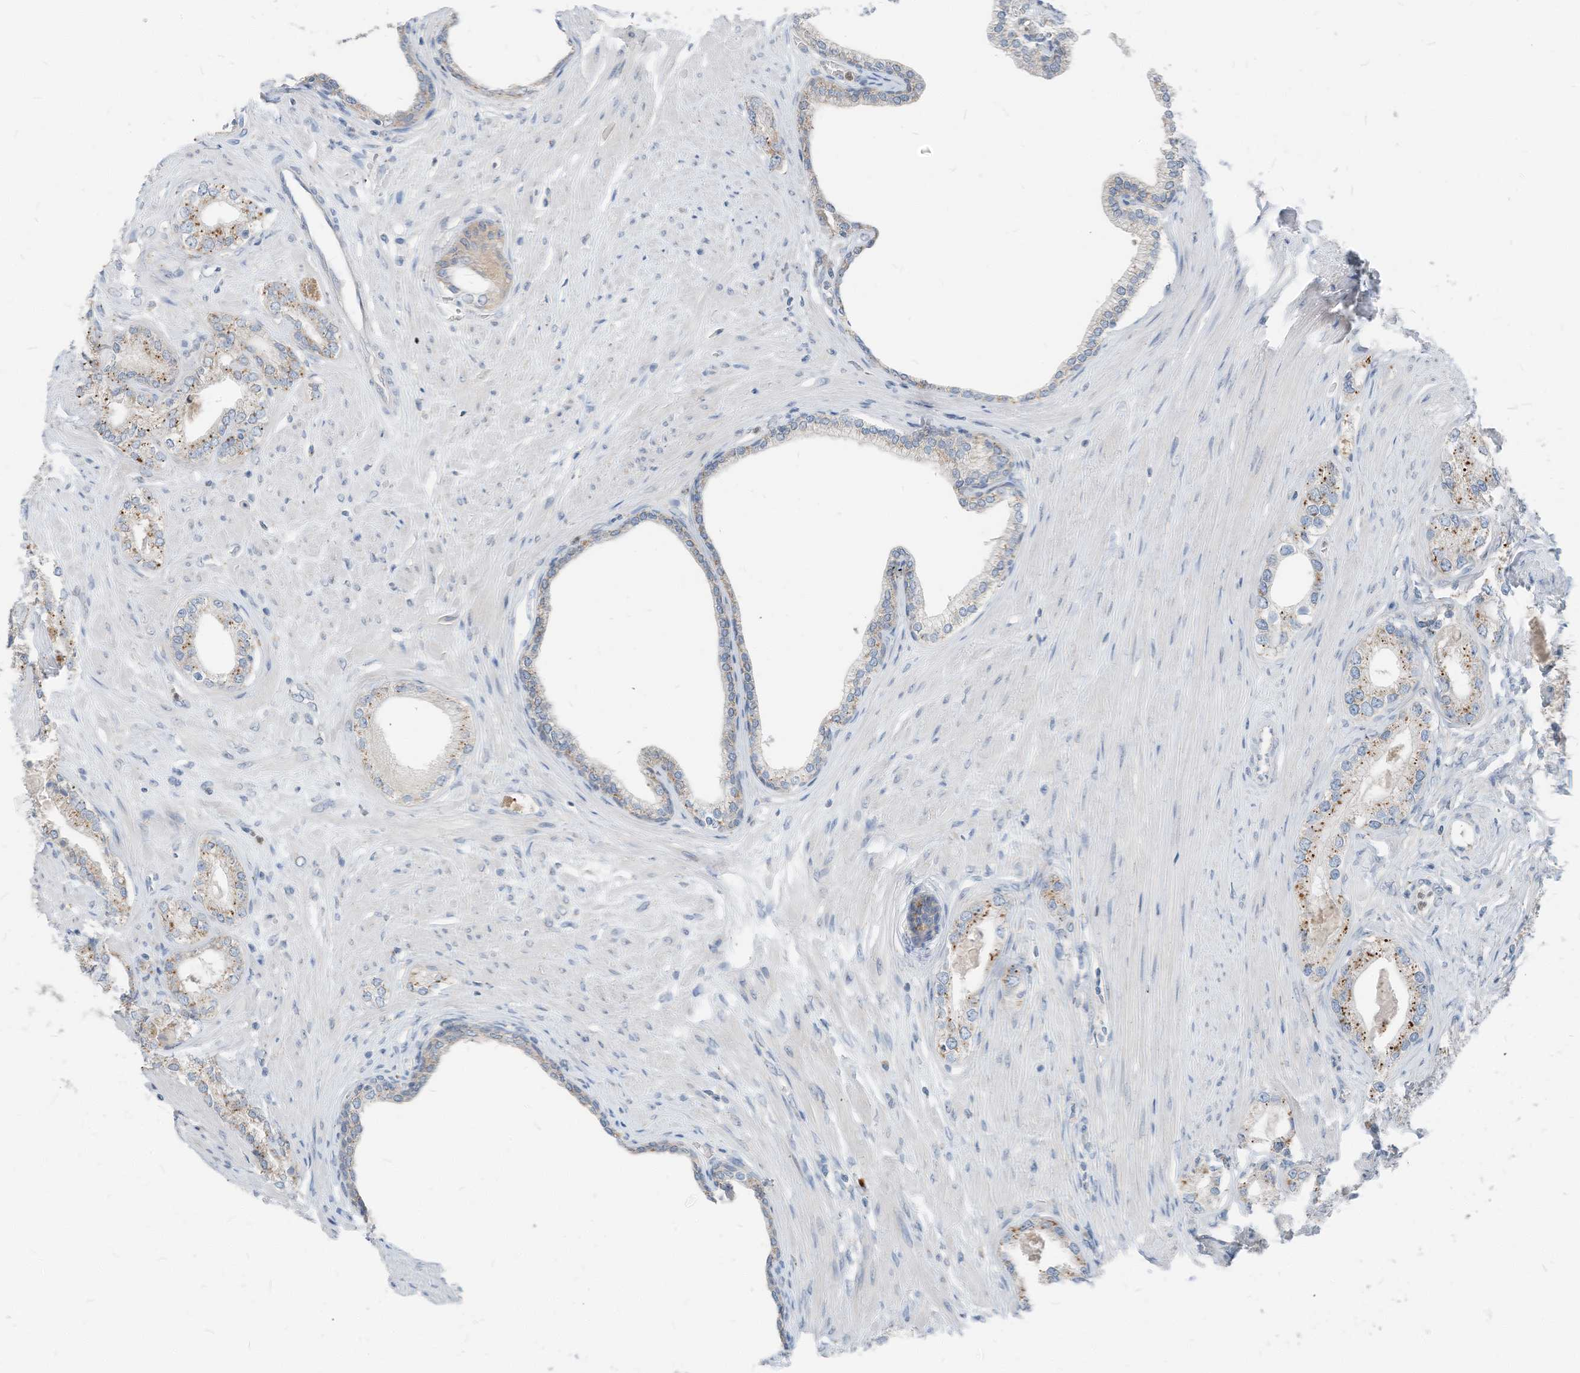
{"staining": {"intensity": "weak", "quantity": ">75%", "location": "cytoplasmic/membranous"}, "tissue": "prostate cancer", "cell_type": "Tumor cells", "image_type": "cancer", "snomed": [{"axis": "morphology", "description": "Adenocarcinoma, High grade"}, {"axis": "topography", "description": "Prostate"}], "caption": "Protein expression analysis of prostate cancer reveals weak cytoplasmic/membranous expression in approximately >75% of tumor cells.", "gene": "CHMP2B", "patient": {"sex": "male", "age": 63}}